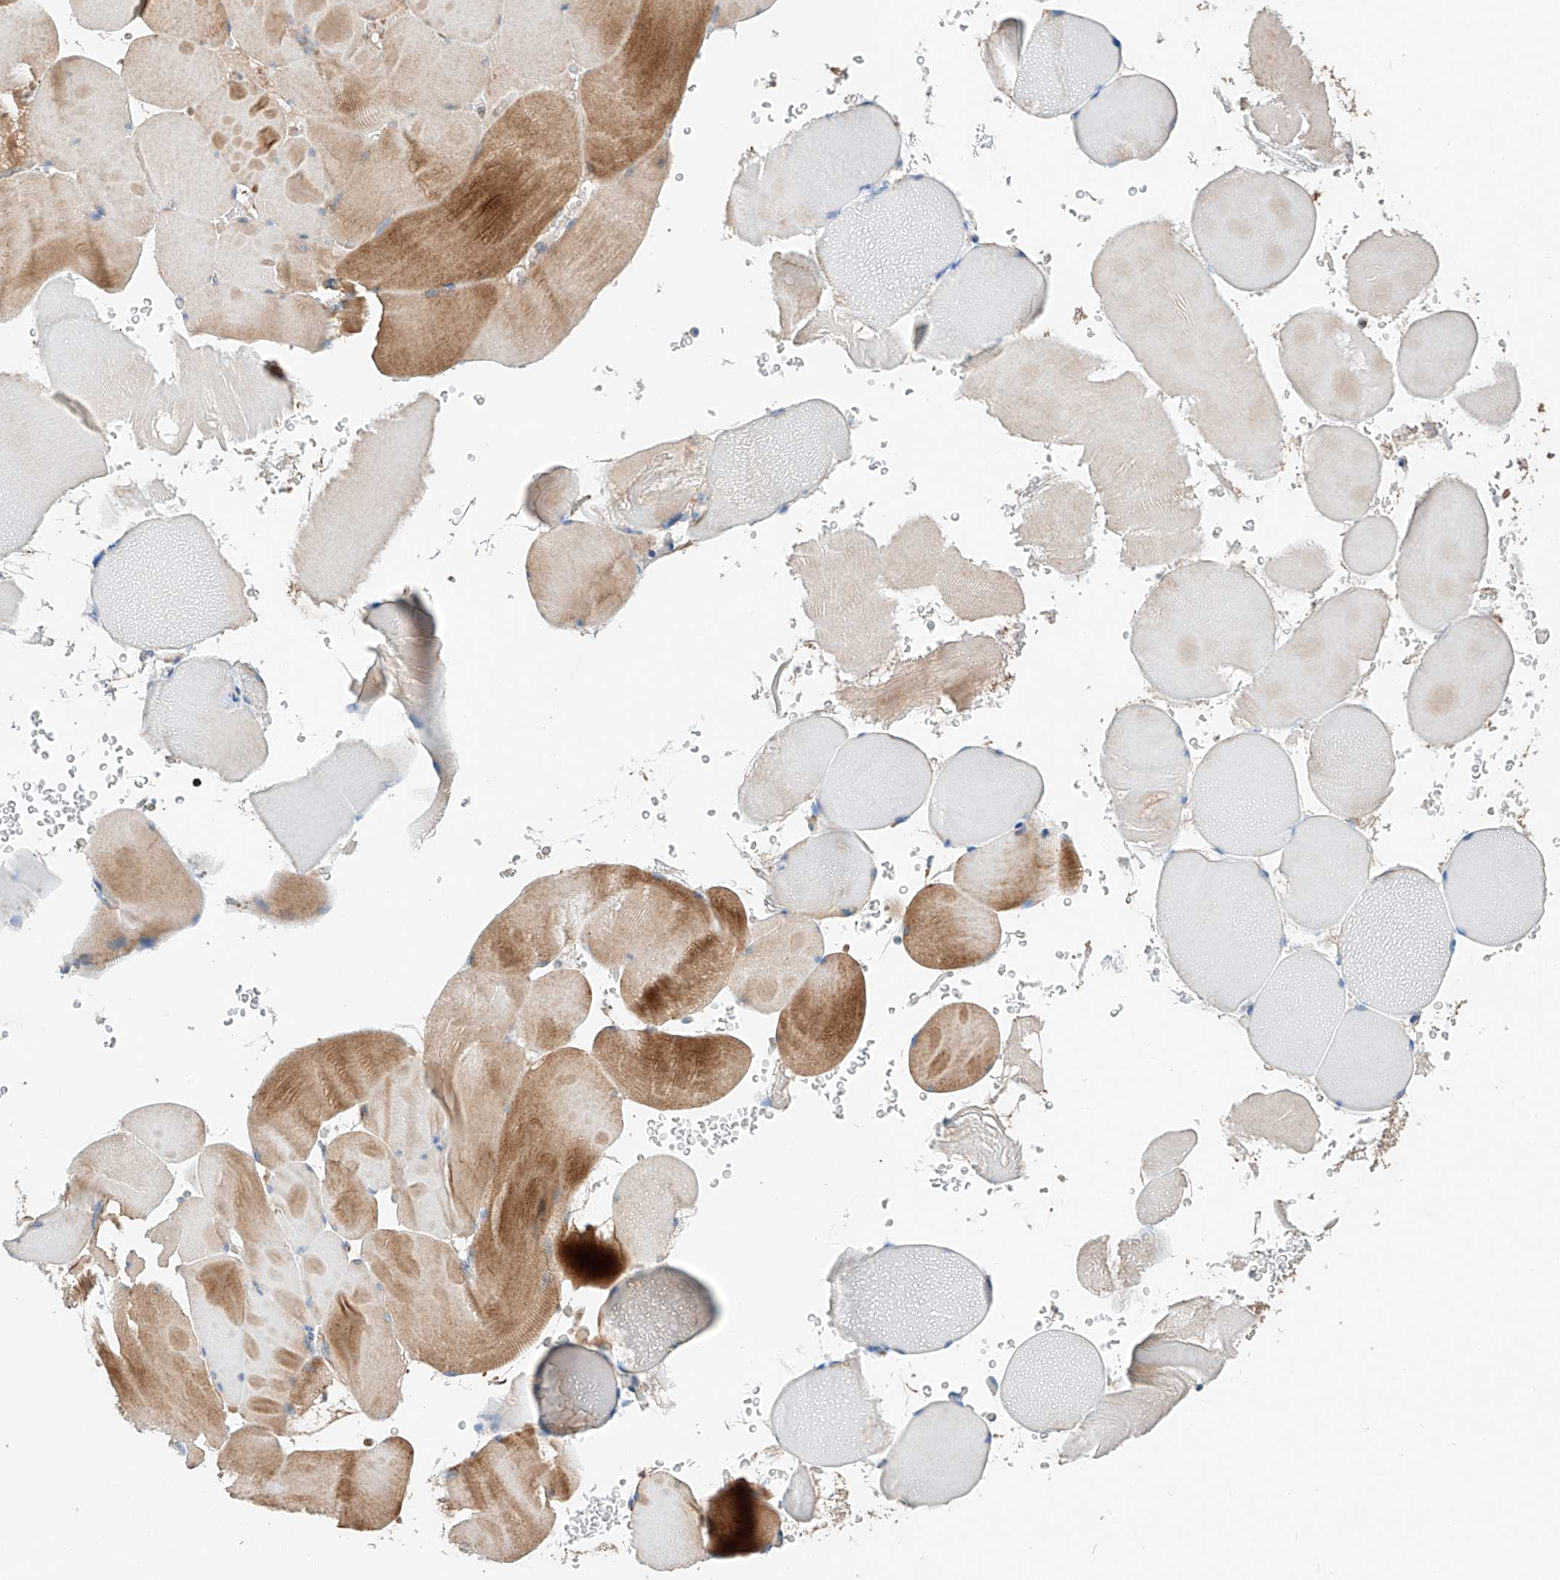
{"staining": {"intensity": "moderate", "quantity": "25%-75%", "location": "cytoplasmic/membranous"}, "tissue": "skeletal muscle", "cell_type": "Myocytes", "image_type": "normal", "snomed": [{"axis": "morphology", "description": "Normal tissue, NOS"}, {"axis": "topography", "description": "Skeletal muscle"}], "caption": "Protein analysis of benign skeletal muscle displays moderate cytoplasmic/membranous positivity in about 25%-75% of myocytes. The staining is performed using DAB brown chromogen to label protein expression. The nuclei are counter-stained blue using hematoxylin.", "gene": "RUSC1", "patient": {"sex": "male", "age": 62}}